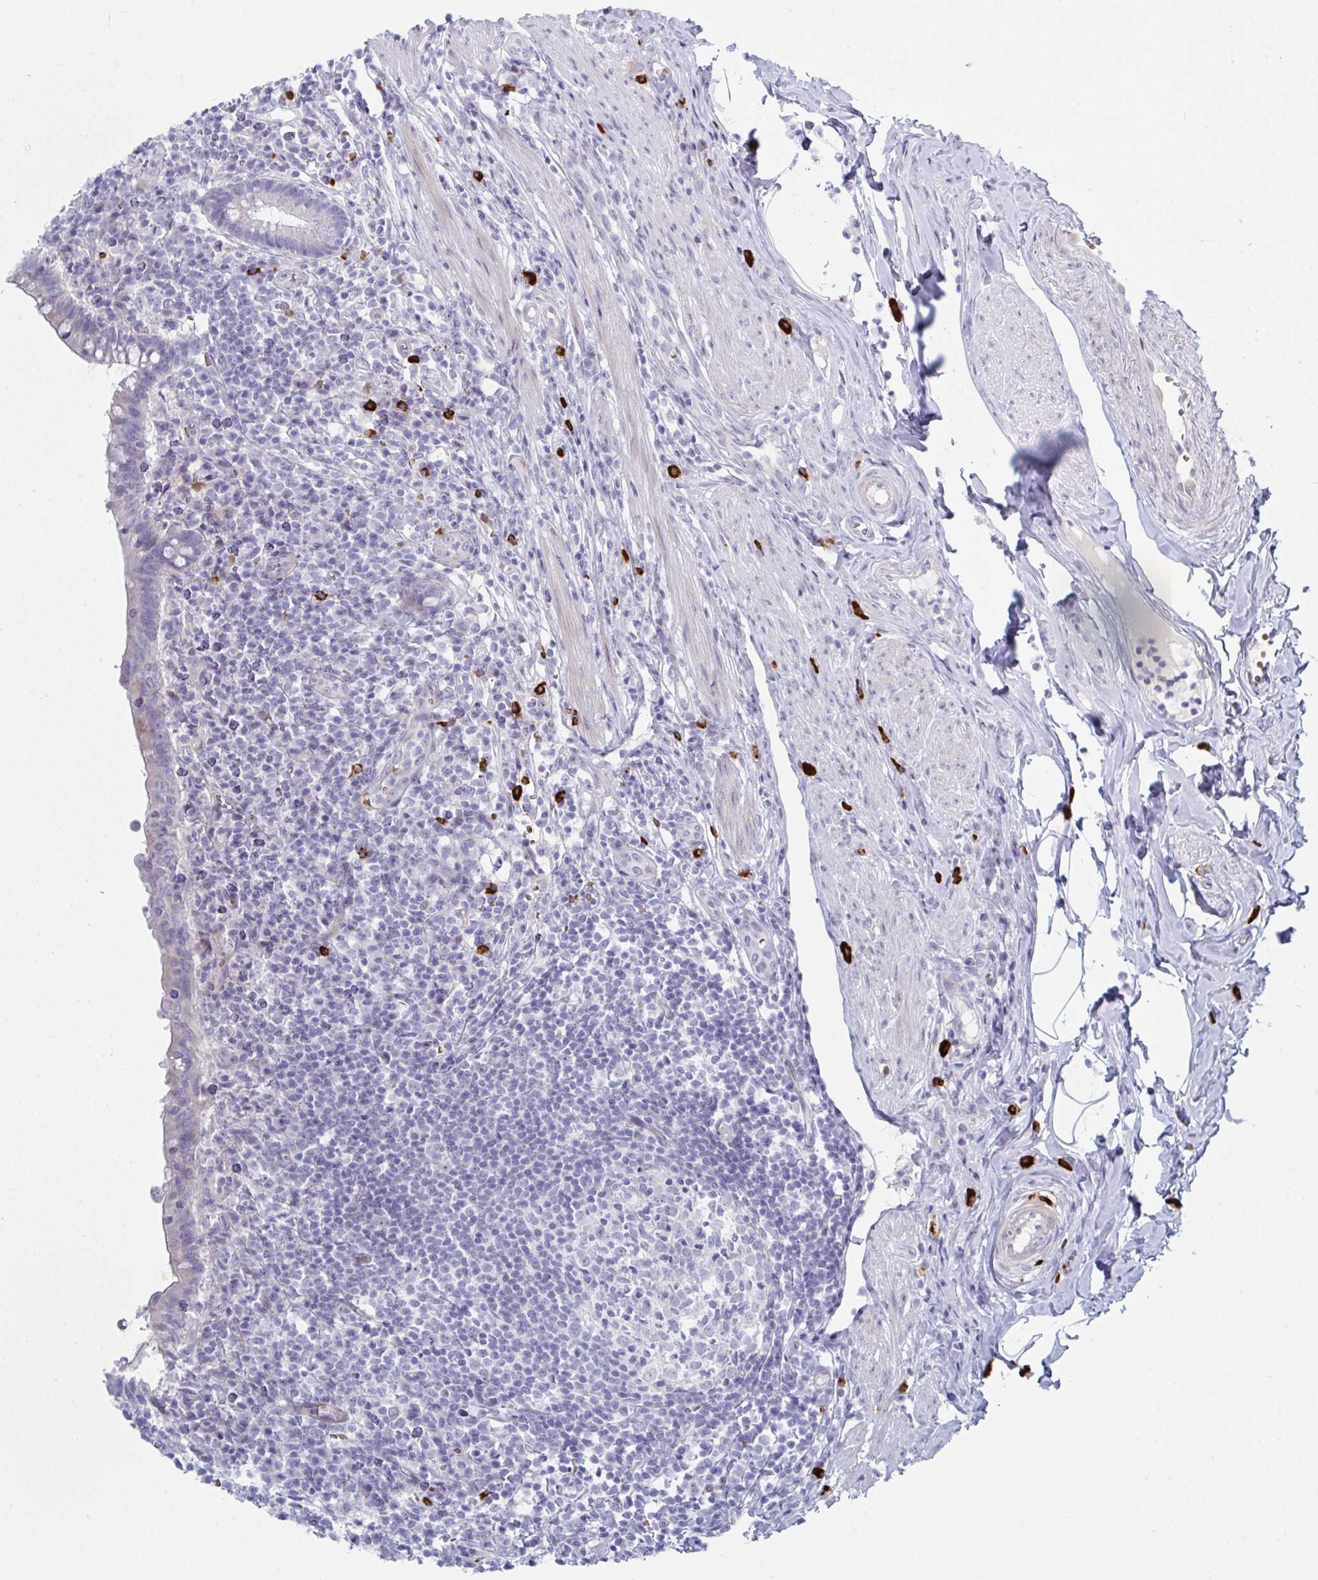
{"staining": {"intensity": "weak", "quantity": "25%-75%", "location": "cytoplasmic/membranous"}, "tissue": "appendix", "cell_type": "Glandular cells", "image_type": "normal", "snomed": [{"axis": "morphology", "description": "Normal tissue, NOS"}, {"axis": "topography", "description": "Appendix"}], "caption": "Immunohistochemistry (IHC) of normal human appendix demonstrates low levels of weak cytoplasmic/membranous expression in about 25%-75% of glandular cells.", "gene": "ZNF684", "patient": {"sex": "female", "age": 56}}